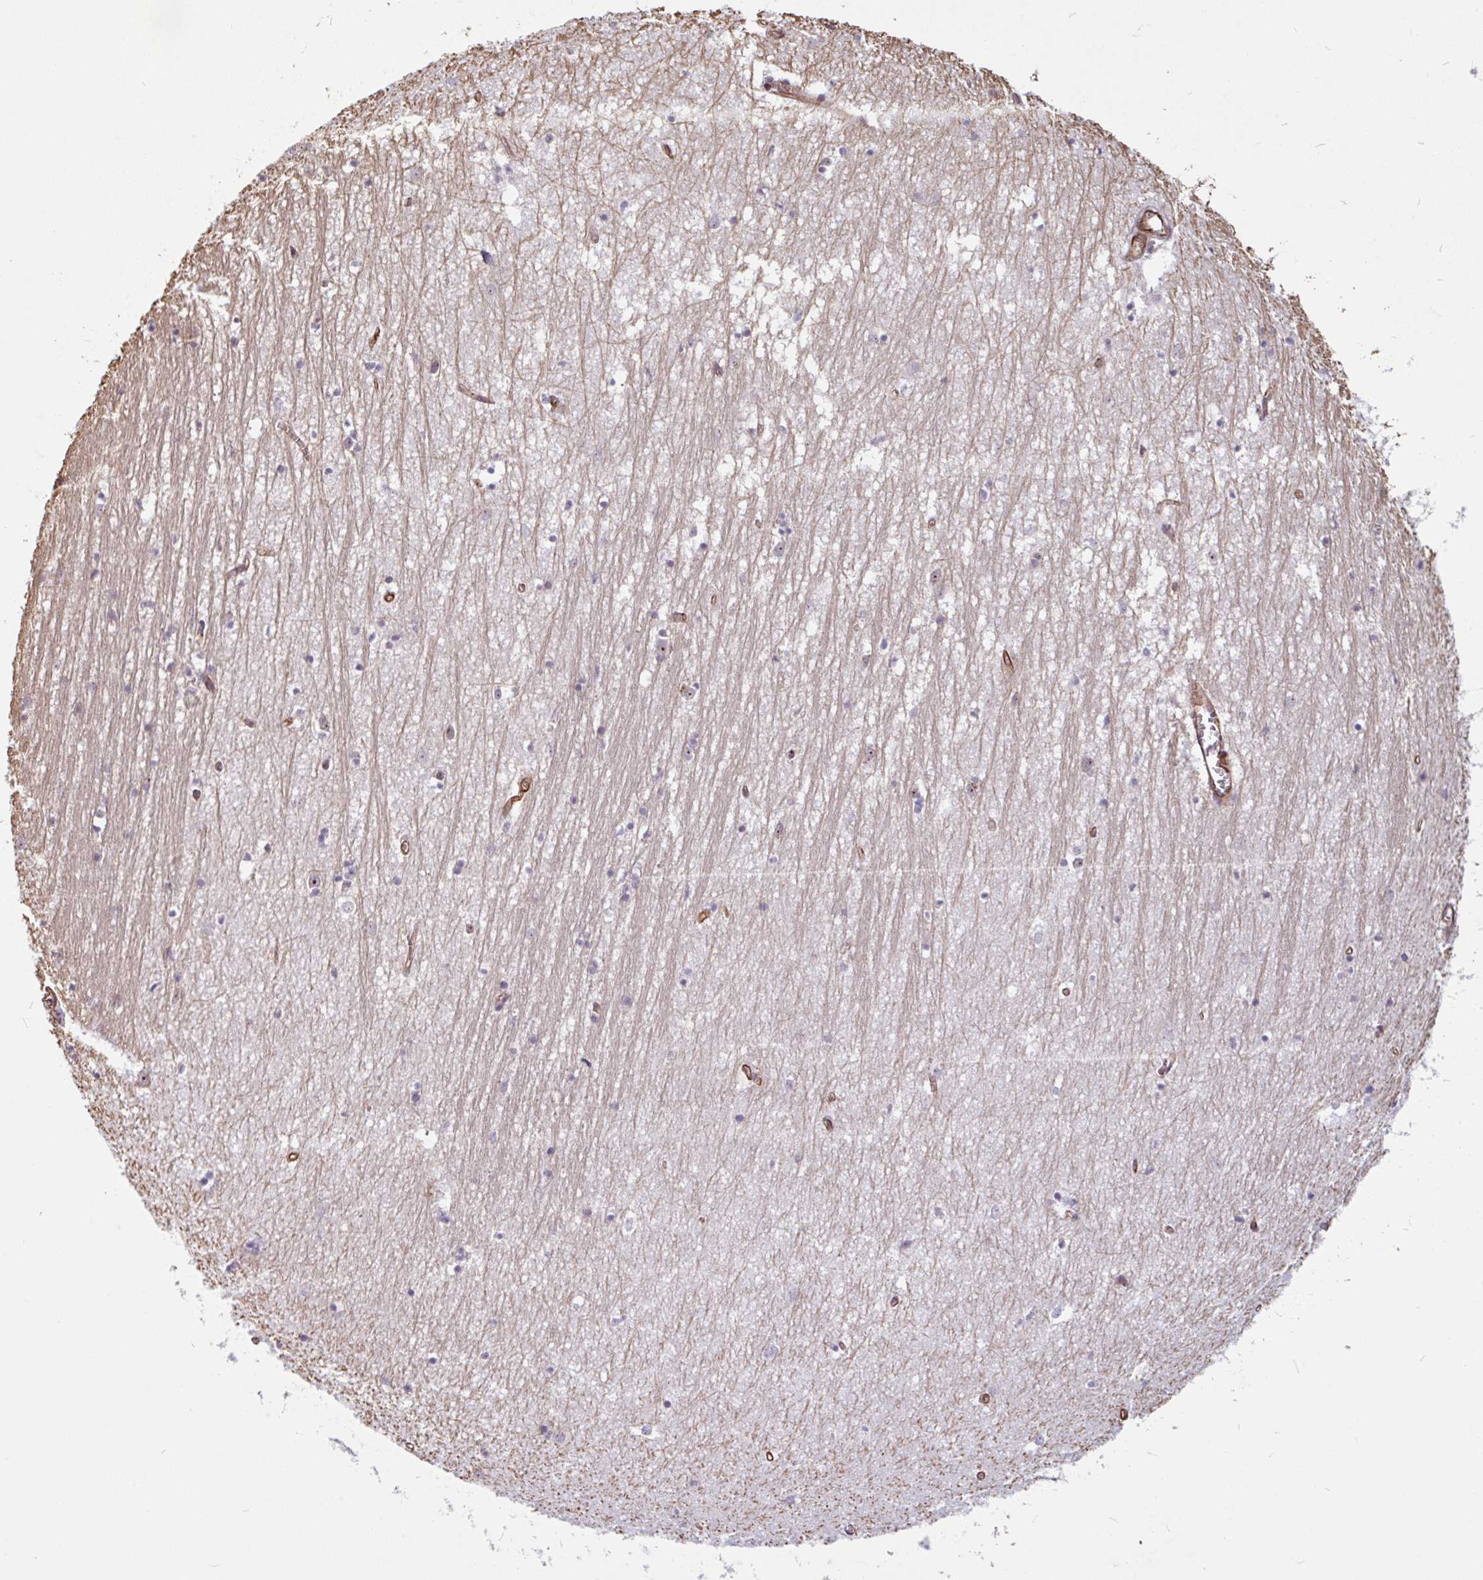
{"staining": {"intensity": "negative", "quantity": "none", "location": "none"}, "tissue": "hippocampus", "cell_type": "Glial cells", "image_type": "normal", "snomed": [{"axis": "morphology", "description": "Normal tissue, NOS"}, {"axis": "topography", "description": "Hippocampus"}], "caption": "DAB immunohistochemical staining of benign hippocampus exhibits no significant staining in glial cells.", "gene": "ZNF689", "patient": {"sex": "female", "age": 64}}